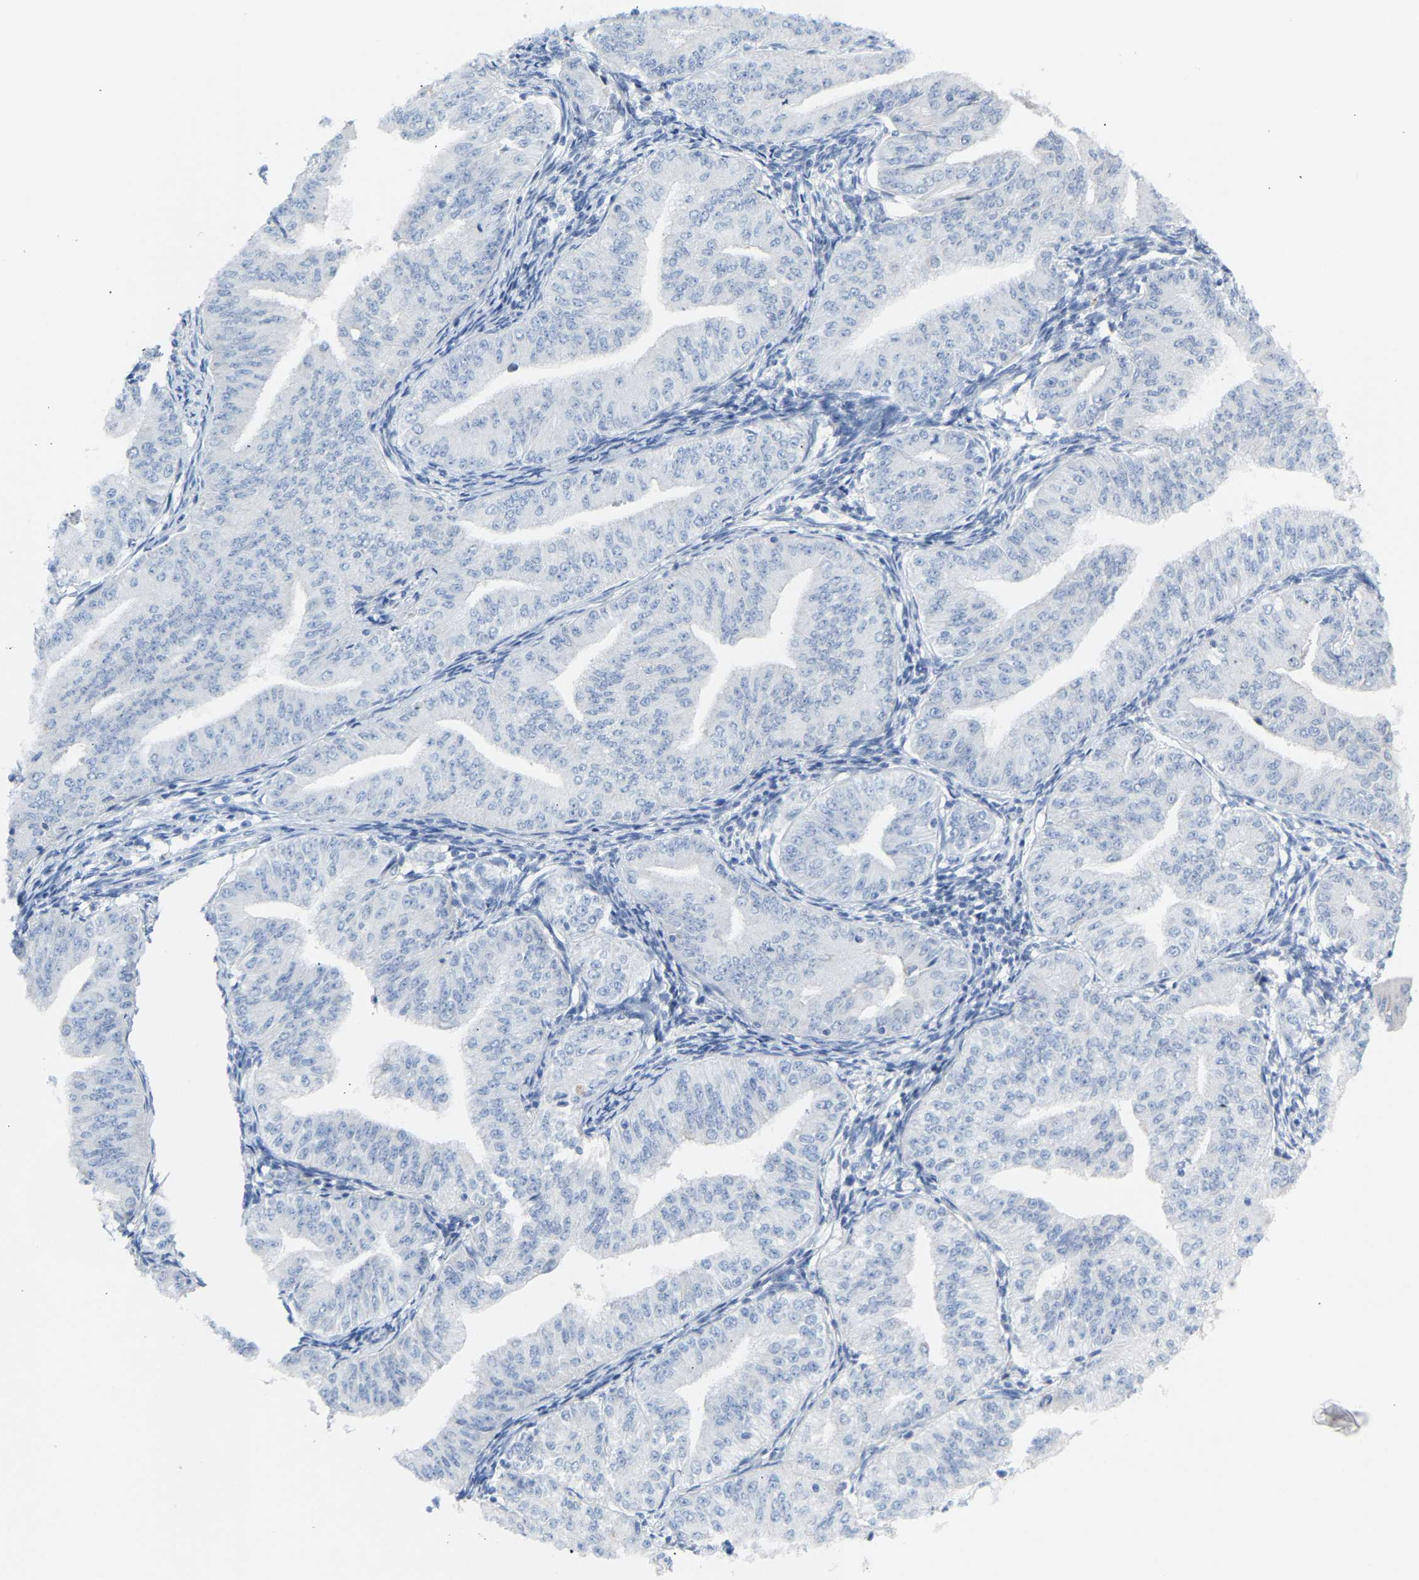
{"staining": {"intensity": "negative", "quantity": "none", "location": "none"}, "tissue": "endometrial cancer", "cell_type": "Tumor cells", "image_type": "cancer", "snomed": [{"axis": "morphology", "description": "Normal tissue, NOS"}, {"axis": "morphology", "description": "Adenocarcinoma, NOS"}, {"axis": "topography", "description": "Endometrium"}], "caption": "Endometrial adenocarcinoma was stained to show a protein in brown. There is no significant staining in tumor cells. (Immunohistochemistry (ihc), brightfield microscopy, high magnification).", "gene": "PEX1", "patient": {"sex": "female", "age": 53}}